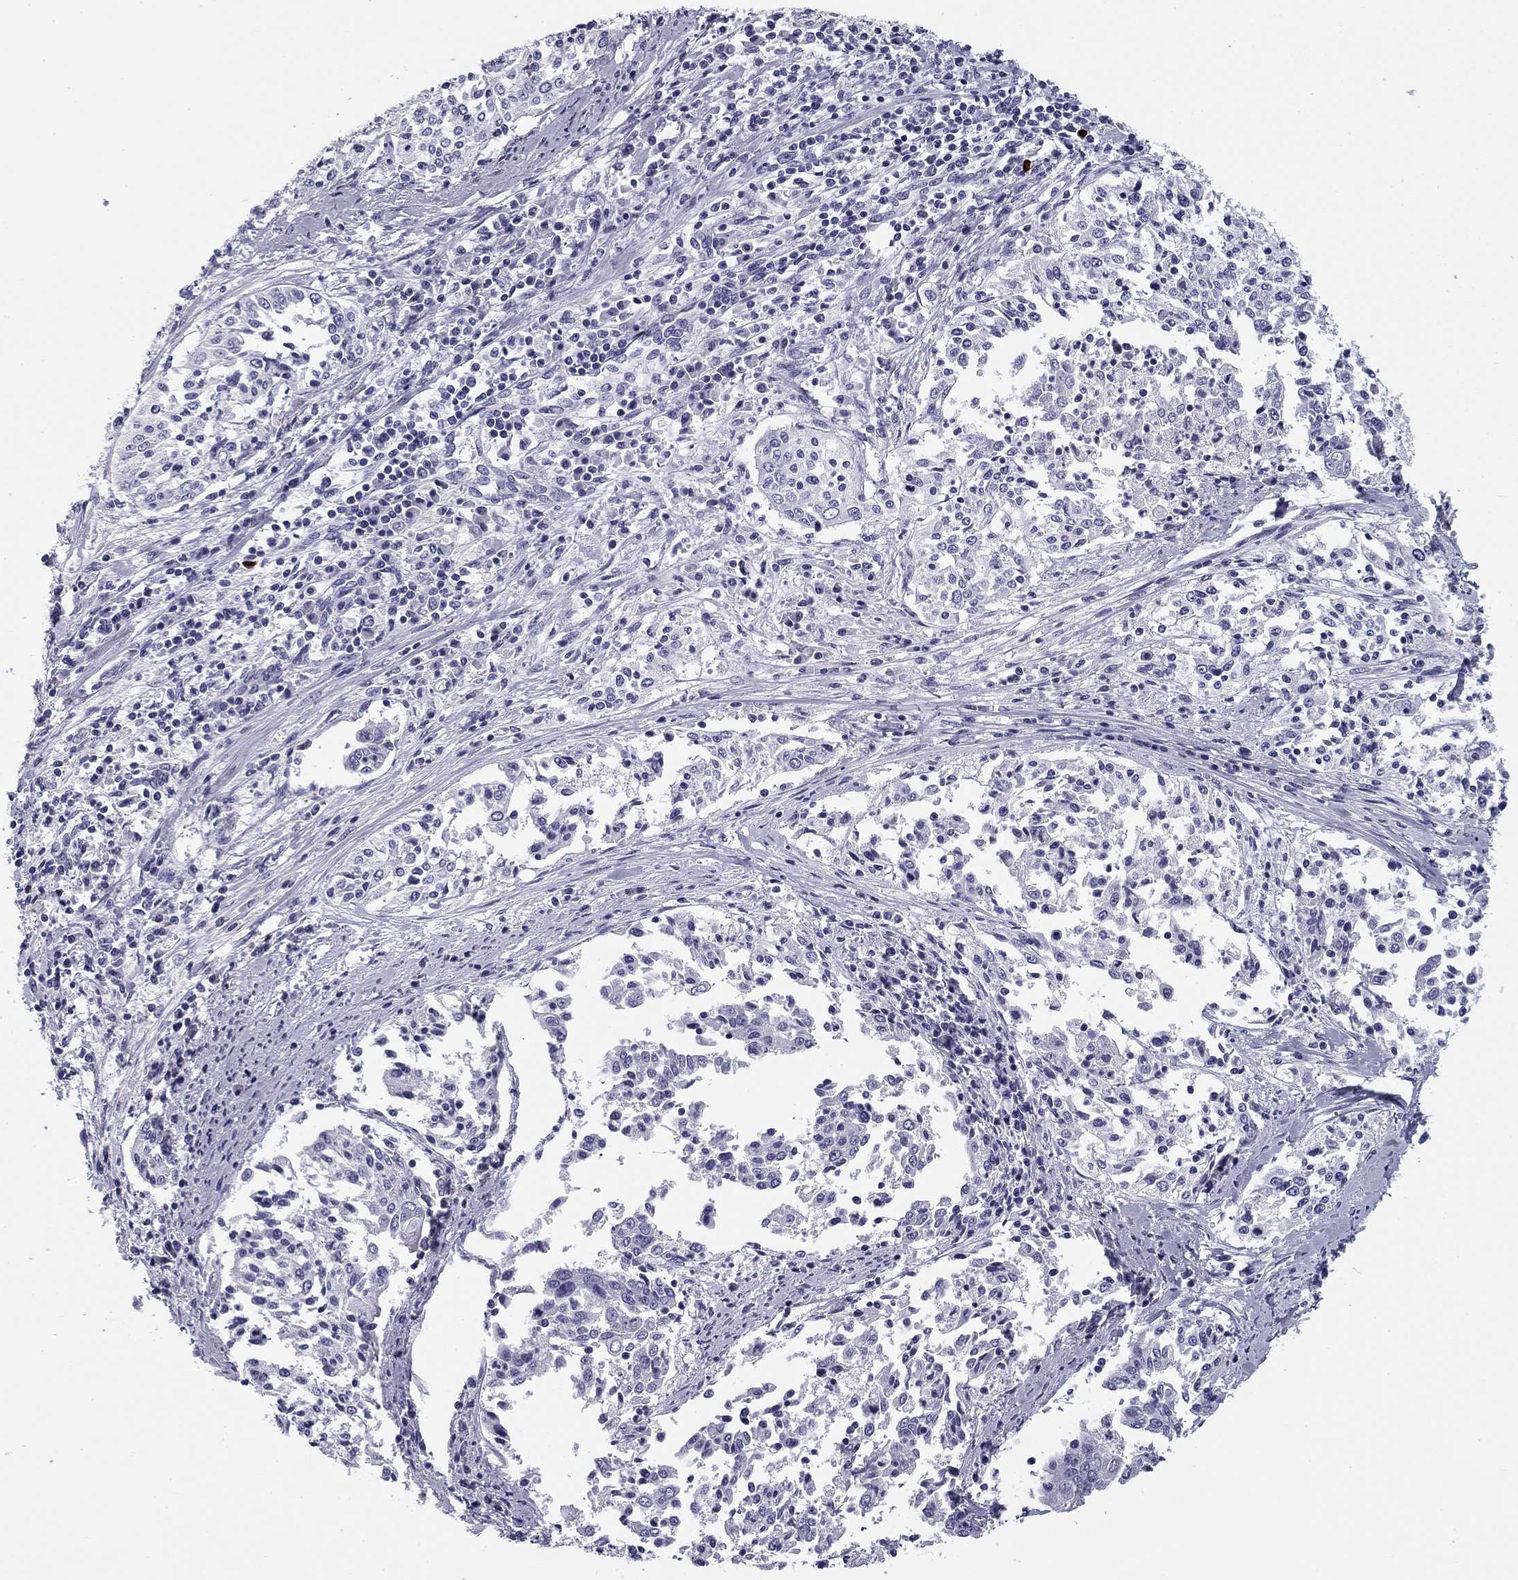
{"staining": {"intensity": "negative", "quantity": "none", "location": "none"}, "tissue": "cervical cancer", "cell_type": "Tumor cells", "image_type": "cancer", "snomed": [{"axis": "morphology", "description": "Squamous cell carcinoma, NOS"}, {"axis": "topography", "description": "Cervix"}], "caption": "This is a photomicrograph of immunohistochemistry staining of cervical cancer (squamous cell carcinoma), which shows no expression in tumor cells.", "gene": "FLNC", "patient": {"sex": "female", "age": 41}}